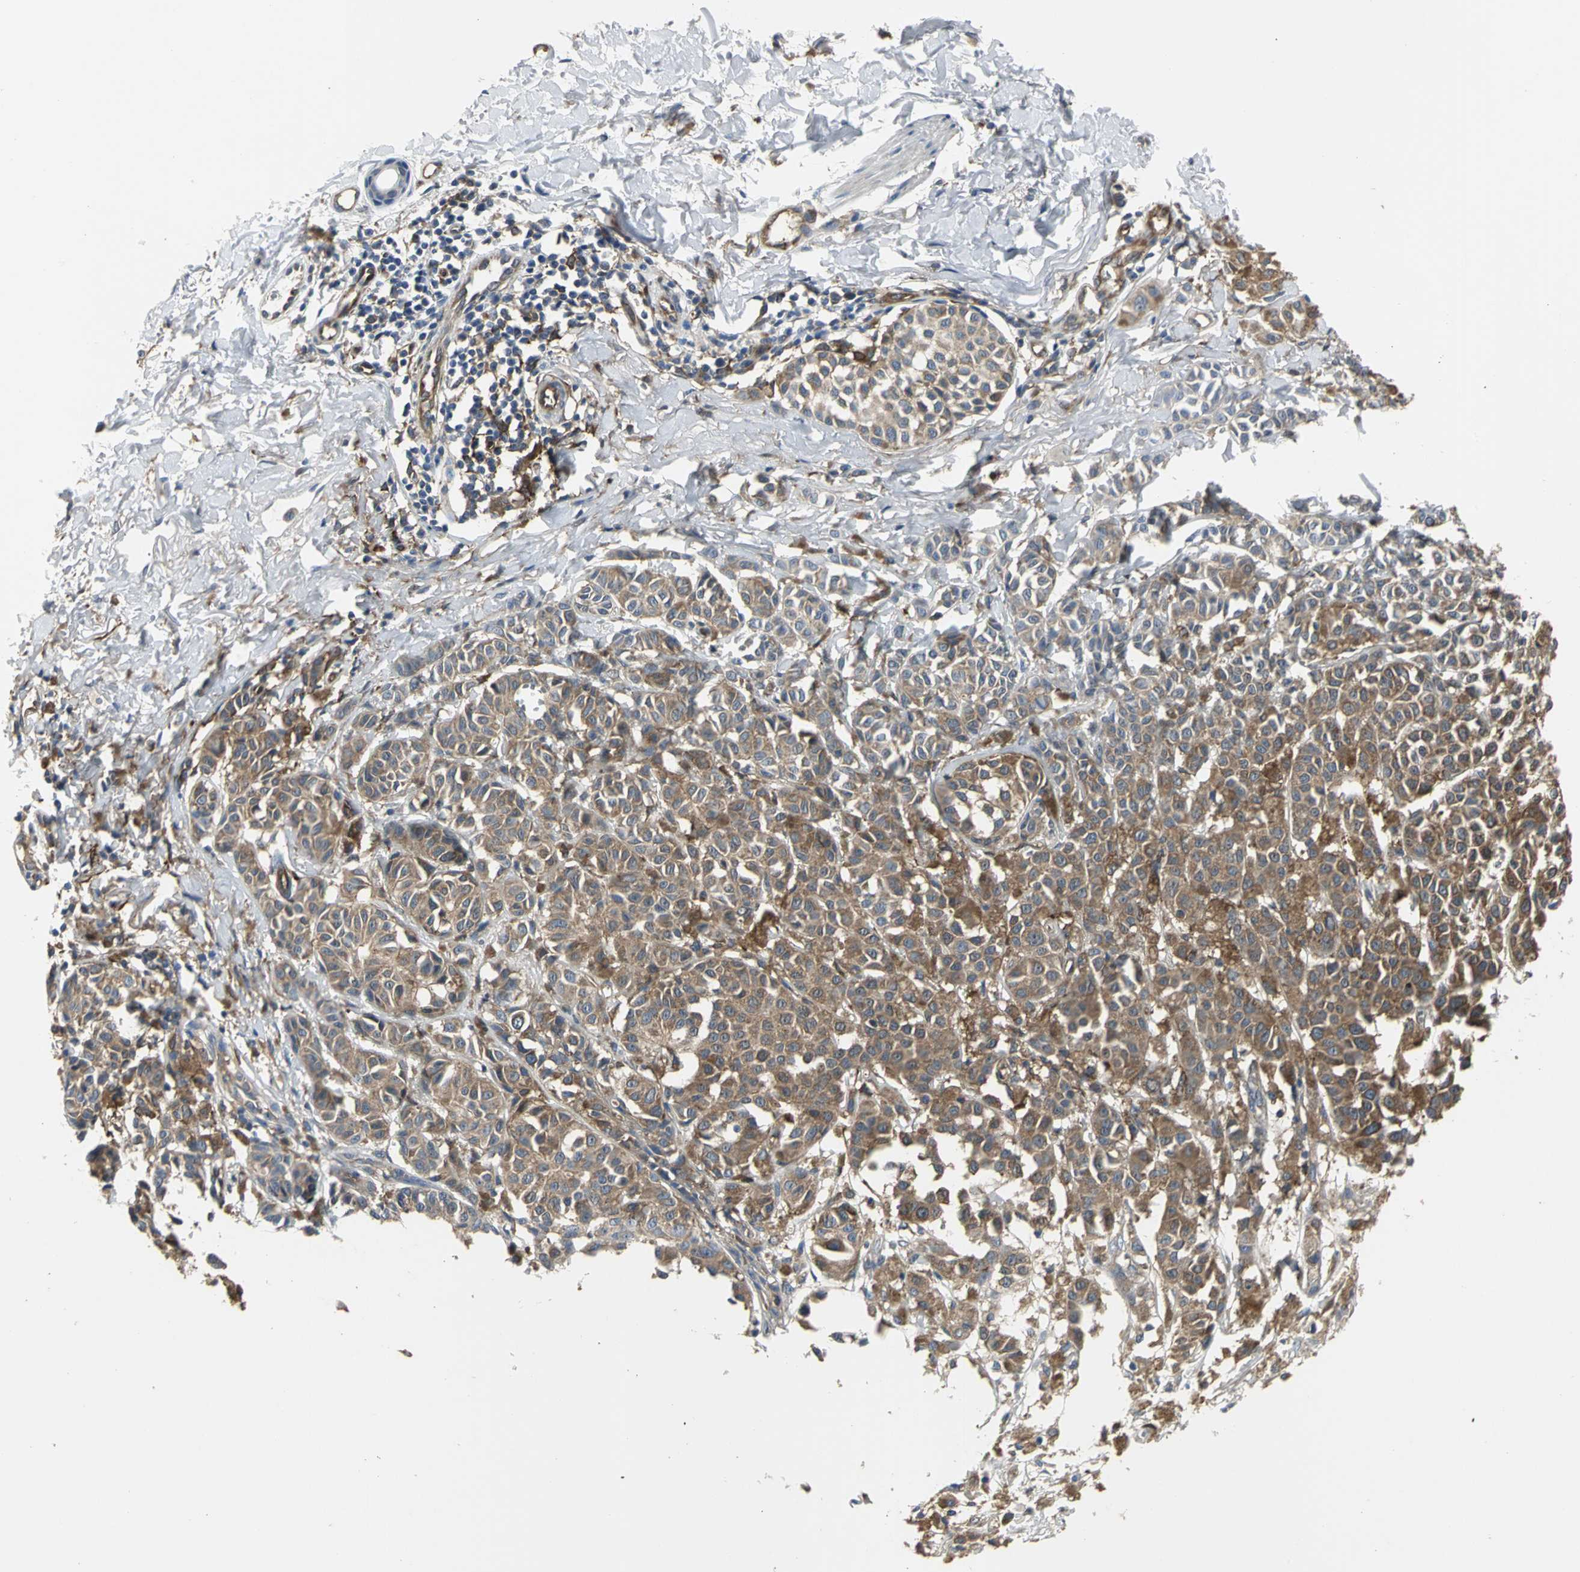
{"staining": {"intensity": "strong", "quantity": ">75%", "location": "cytoplasmic/membranous"}, "tissue": "melanoma", "cell_type": "Tumor cells", "image_type": "cancer", "snomed": [{"axis": "morphology", "description": "Malignant melanoma, NOS"}, {"axis": "topography", "description": "Skin"}], "caption": "Malignant melanoma tissue exhibits strong cytoplasmic/membranous staining in about >75% of tumor cells, visualized by immunohistochemistry.", "gene": "CHRNB1", "patient": {"sex": "male", "age": 76}}